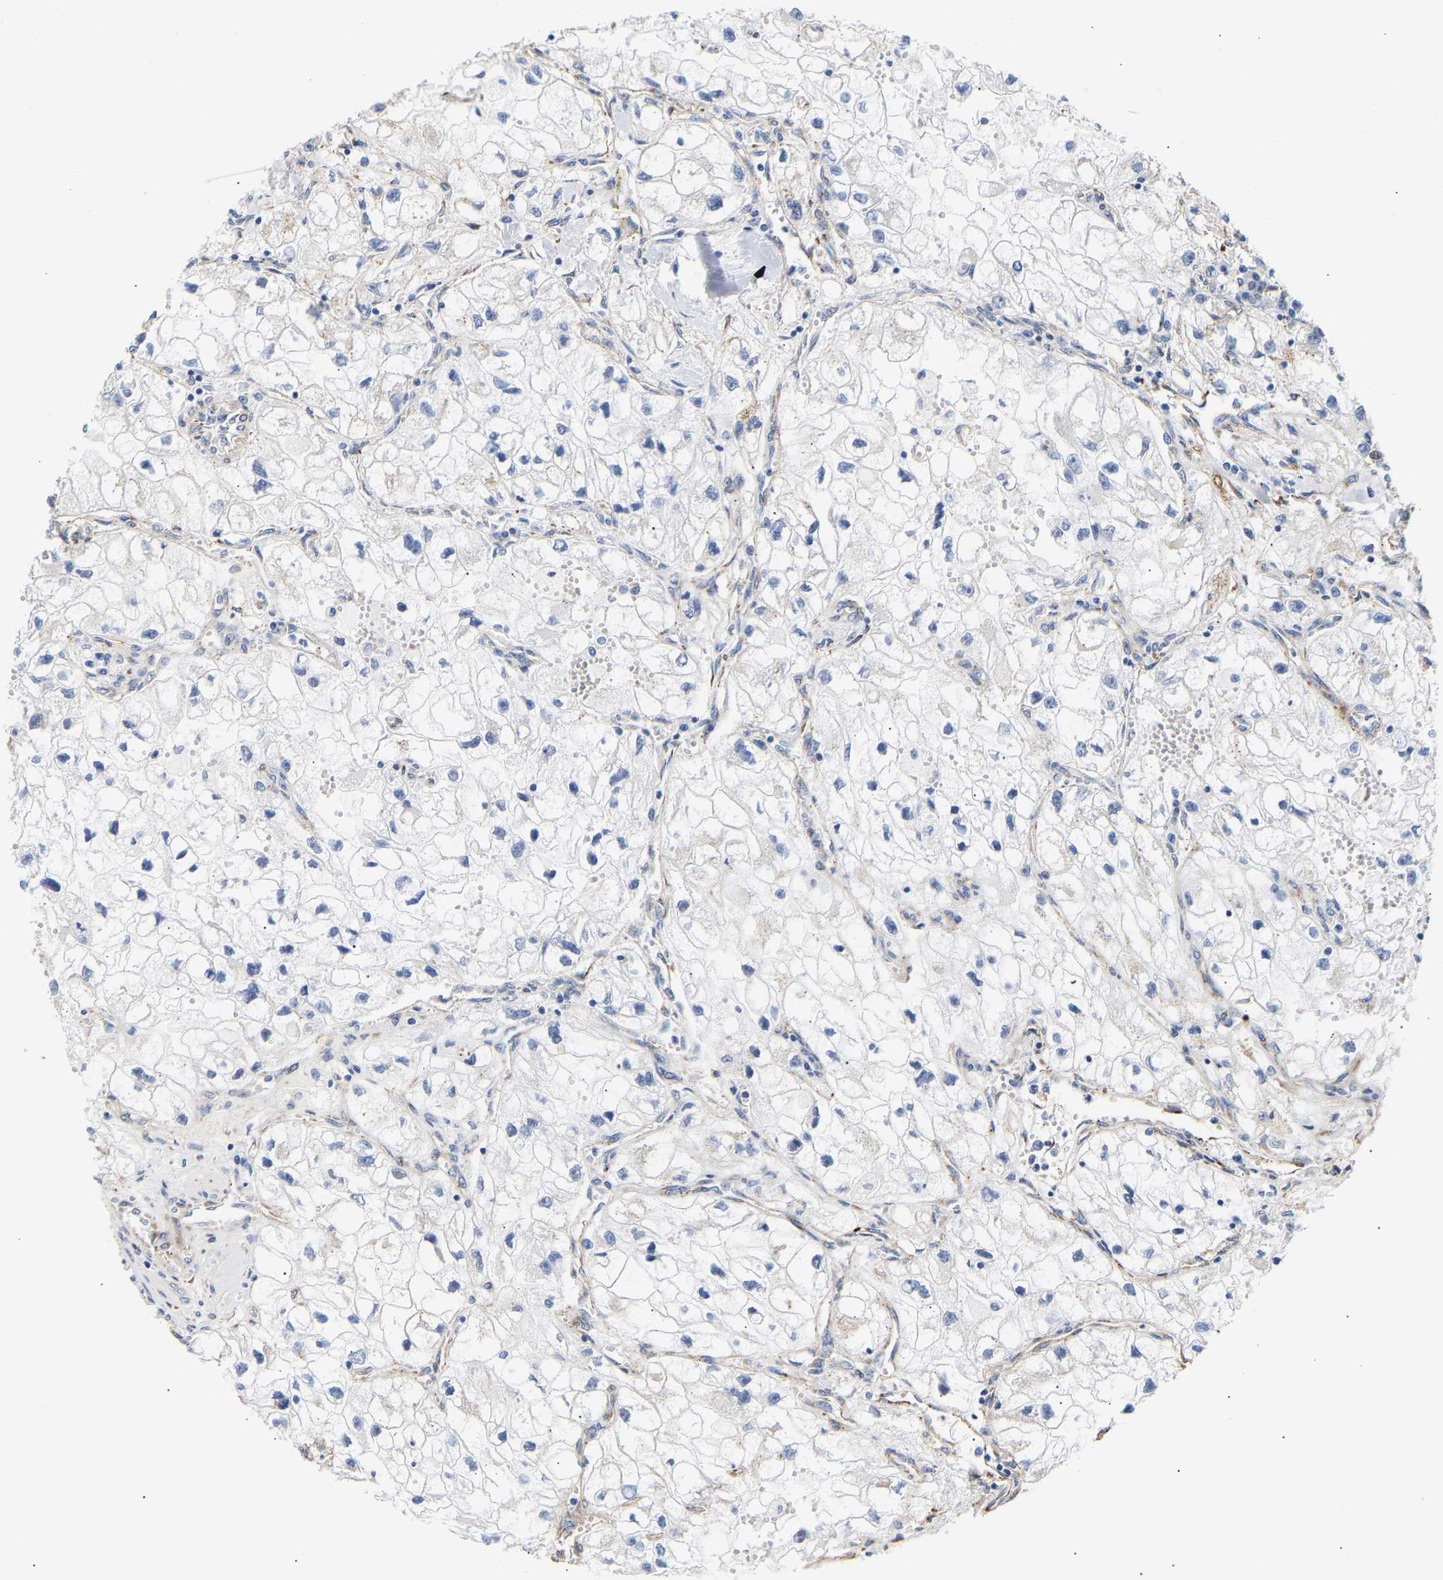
{"staining": {"intensity": "negative", "quantity": "none", "location": "none"}, "tissue": "renal cancer", "cell_type": "Tumor cells", "image_type": "cancer", "snomed": [{"axis": "morphology", "description": "Adenocarcinoma, NOS"}, {"axis": "topography", "description": "Kidney"}], "caption": "DAB immunohistochemical staining of human renal cancer demonstrates no significant positivity in tumor cells.", "gene": "IGFBP7", "patient": {"sex": "female", "age": 70}}